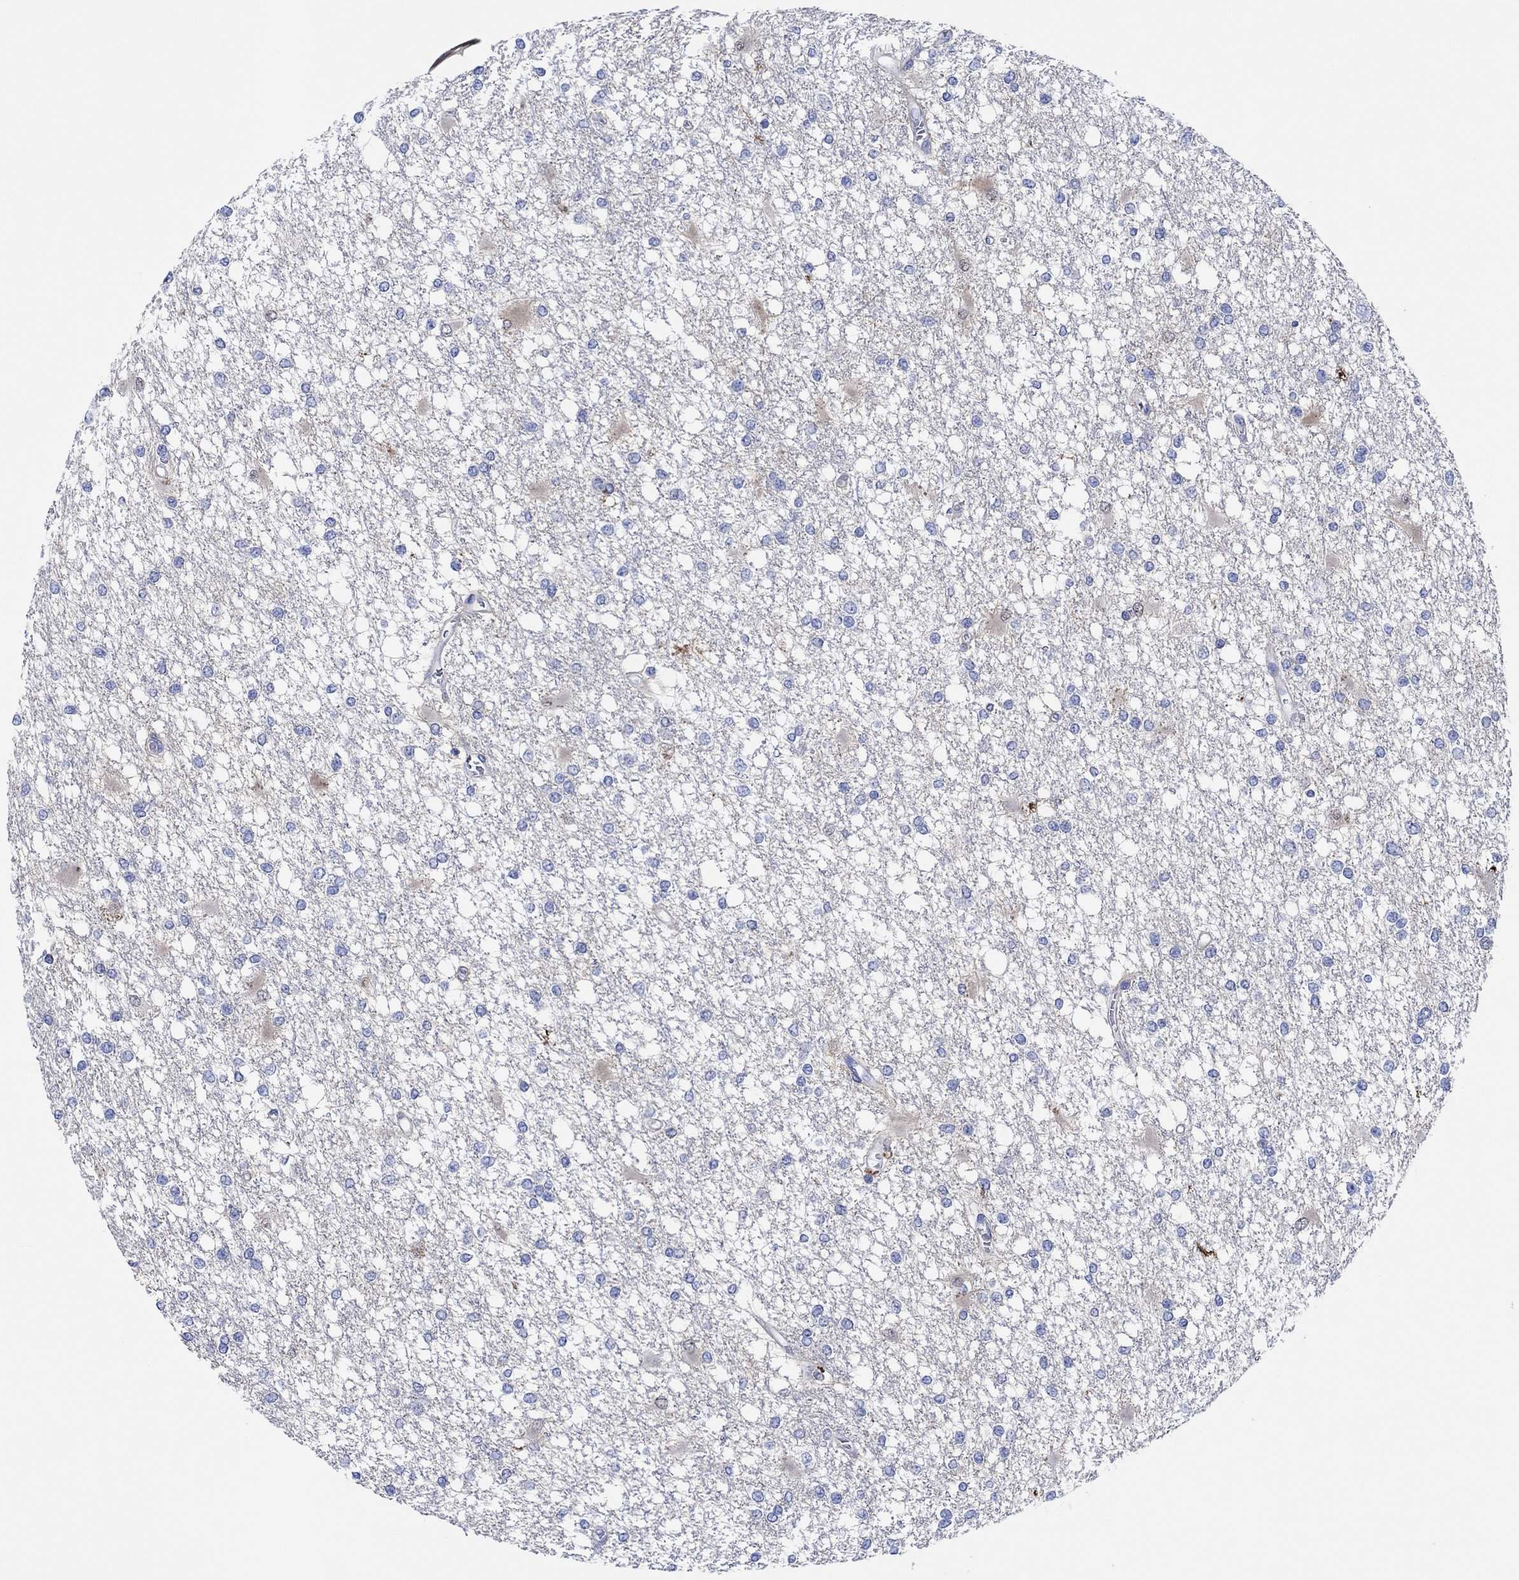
{"staining": {"intensity": "negative", "quantity": "none", "location": "none"}, "tissue": "glioma", "cell_type": "Tumor cells", "image_type": "cancer", "snomed": [{"axis": "morphology", "description": "Glioma, malignant, High grade"}, {"axis": "topography", "description": "Cerebral cortex"}], "caption": "Tumor cells show no significant positivity in glioma. Brightfield microscopy of immunohistochemistry (IHC) stained with DAB (3,3'-diaminobenzidine) (brown) and hematoxylin (blue), captured at high magnification.", "gene": "CPNE6", "patient": {"sex": "male", "age": 79}}